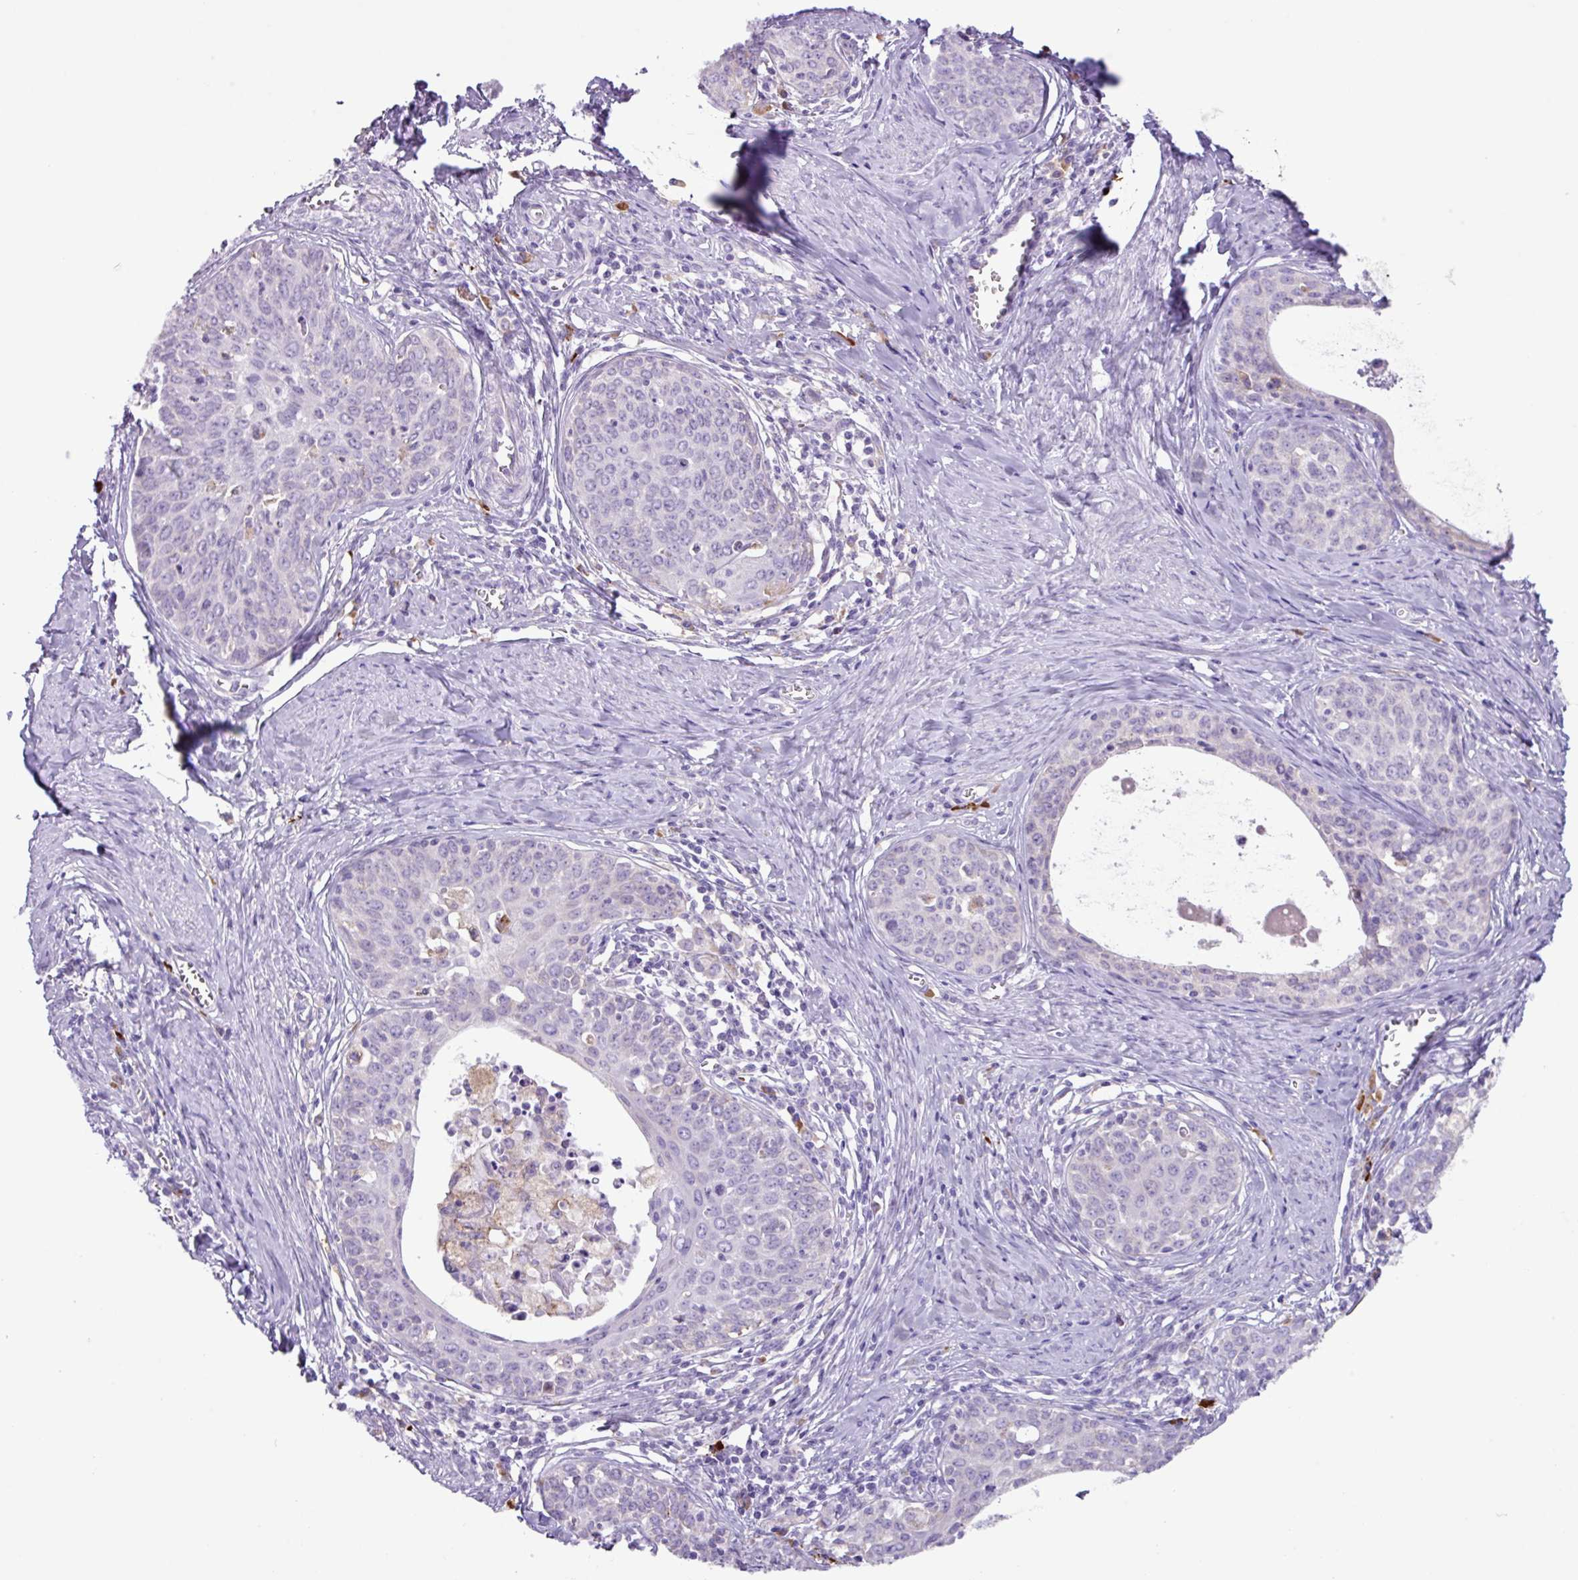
{"staining": {"intensity": "negative", "quantity": "none", "location": "none"}, "tissue": "cervical cancer", "cell_type": "Tumor cells", "image_type": "cancer", "snomed": [{"axis": "morphology", "description": "Squamous cell carcinoma, NOS"}, {"axis": "morphology", "description": "Adenocarcinoma, NOS"}, {"axis": "topography", "description": "Cervix"}], "caption": "Tumor cells show no significant protein positivity in squamous cell carcinoma (cervical).", "gene": "RGS21", "patient": {"sex": "female", "age": 52}}